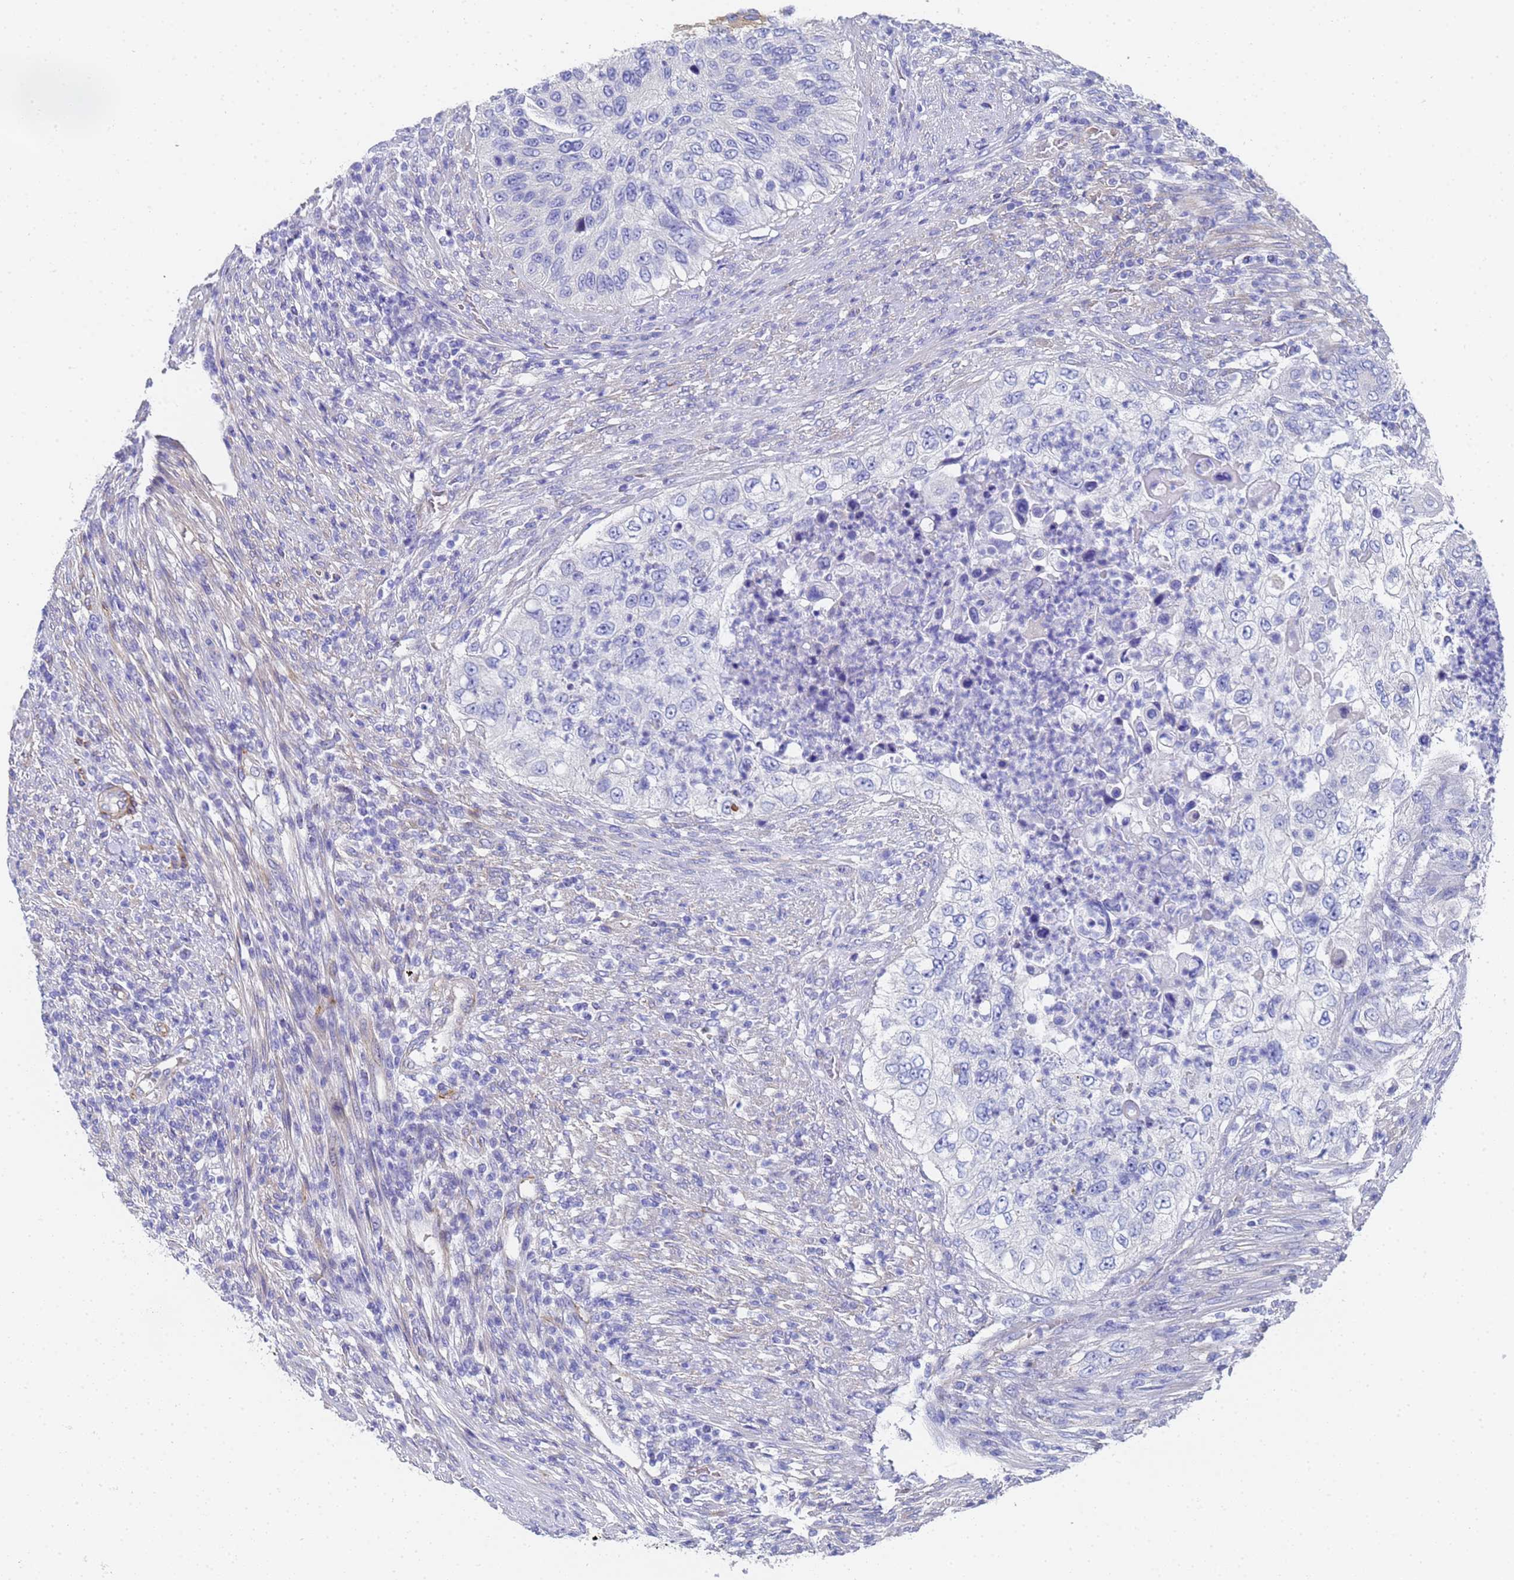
{"staining": {"intensity": "negative", "quantity": "none", "location": "none"}, "tissue": "urothelial cancer", "cell_type": "Tumor cells", "image_type": "cancer", "snomed": [{"axis": "morphology", "description": "Urothelial carcinoma, High grade"}, {"axis": "topography", "description": "Urinary bladder"}], "caption": "IHC photomicrograph of human urothelial carcinoma (high-grade) stained for a protein (brown), which shows no positivity in tumor cells. The staining is performed using DAB (3,3'-diaminobenzidine) brown chromogen with nuclei counter-stained in using hematoxylin.", "gene": "TUBB1", "patient": {"sex": "female", "age": 60}}